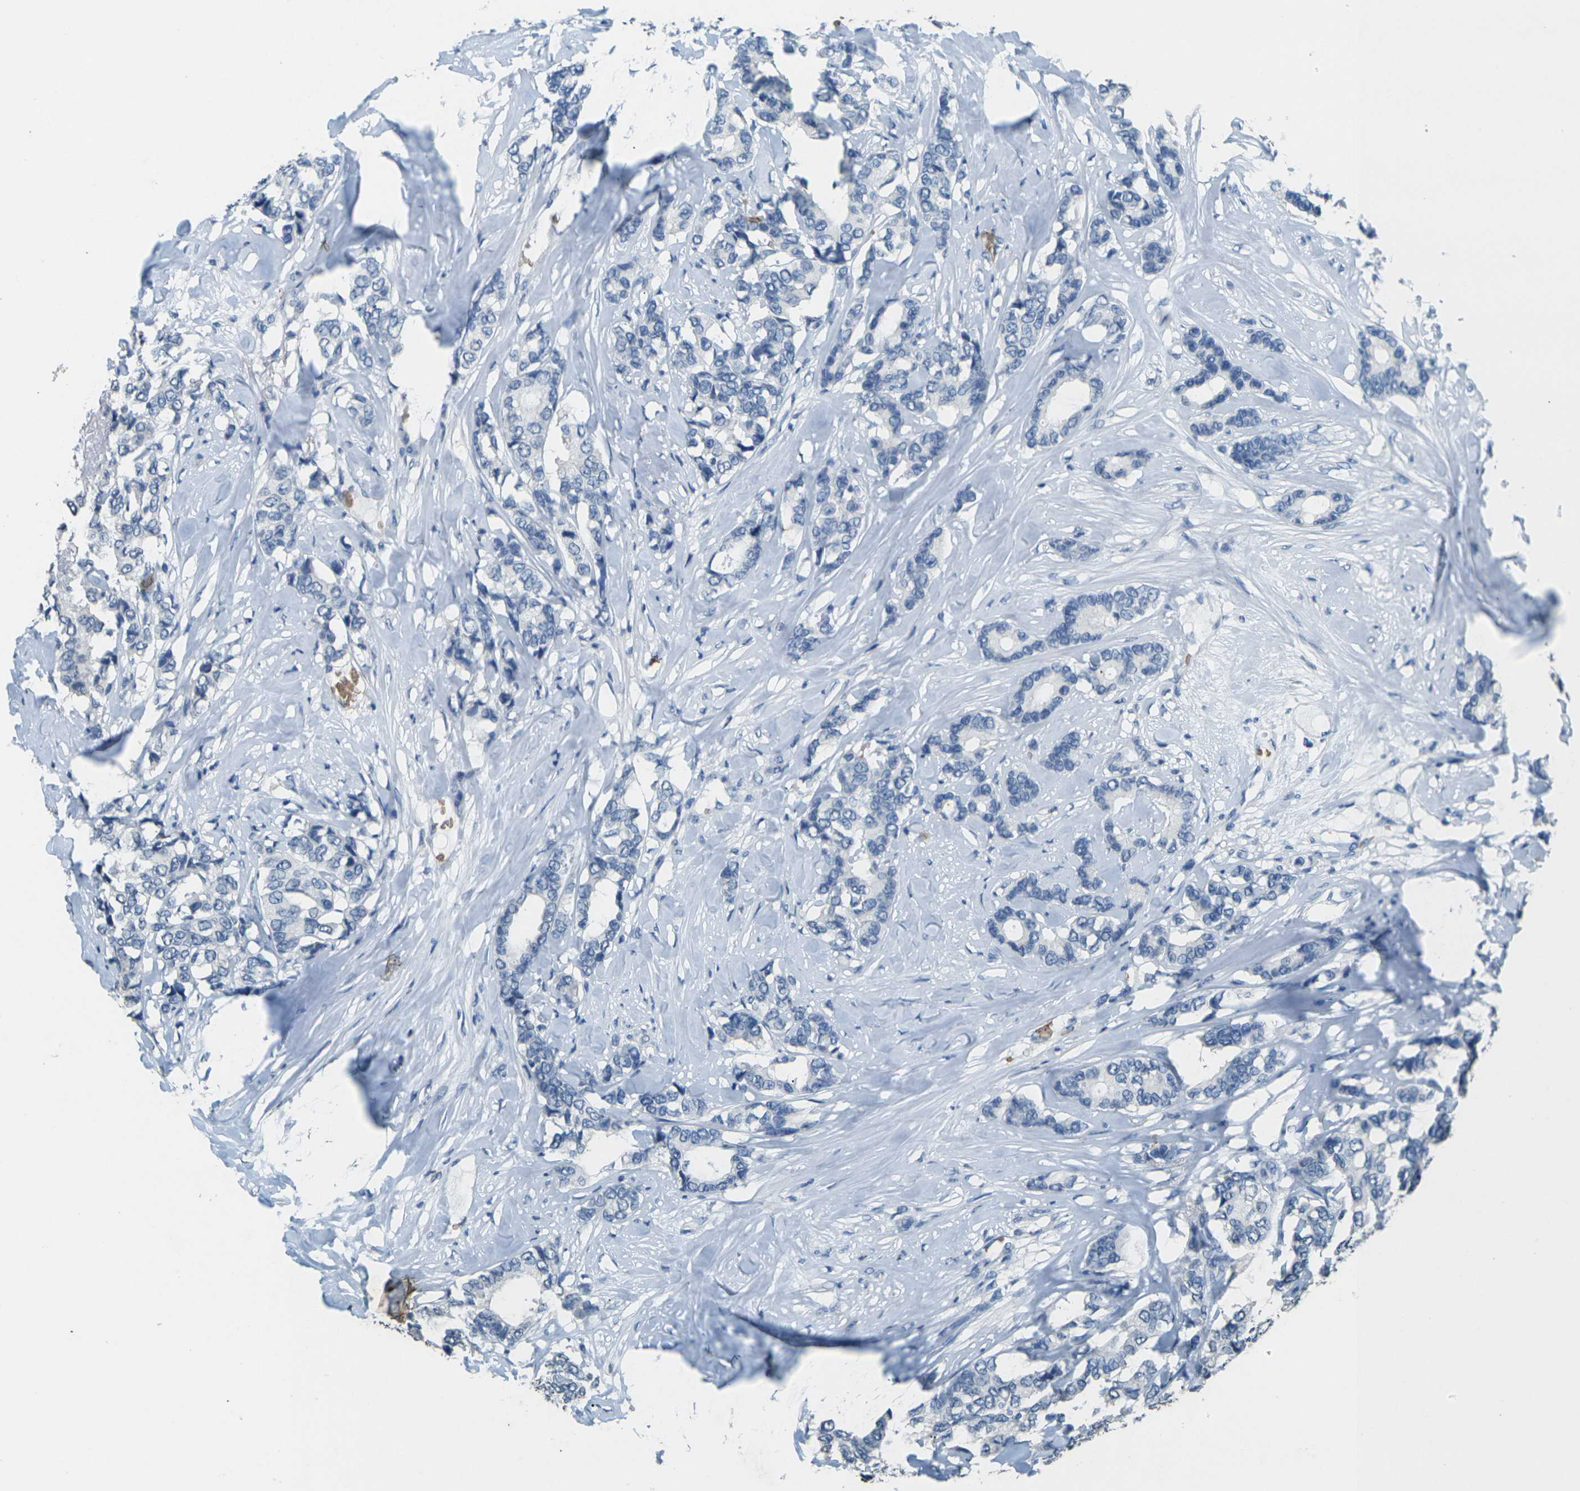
{"staining": {"intensity": "negative", "quantity": "none", "location": "none"}, "tissue": "breast cancer", "cell_type": "Tumor cells", "image_type": "cancer", "snomed": [{"axis": "morphology", "description": "Duct carcinoma"}, {"axis": "topography", "description": "Breast"}], "caption": "High magnification brightfield microscopy of intraductal carcinoma (breast) stained with DAB (brown) and counterstained with hematoxylin (blue): tumor cells show no significant positivity.", "gene": "HBB", "patient": {"sex": "female", "age": 87}}